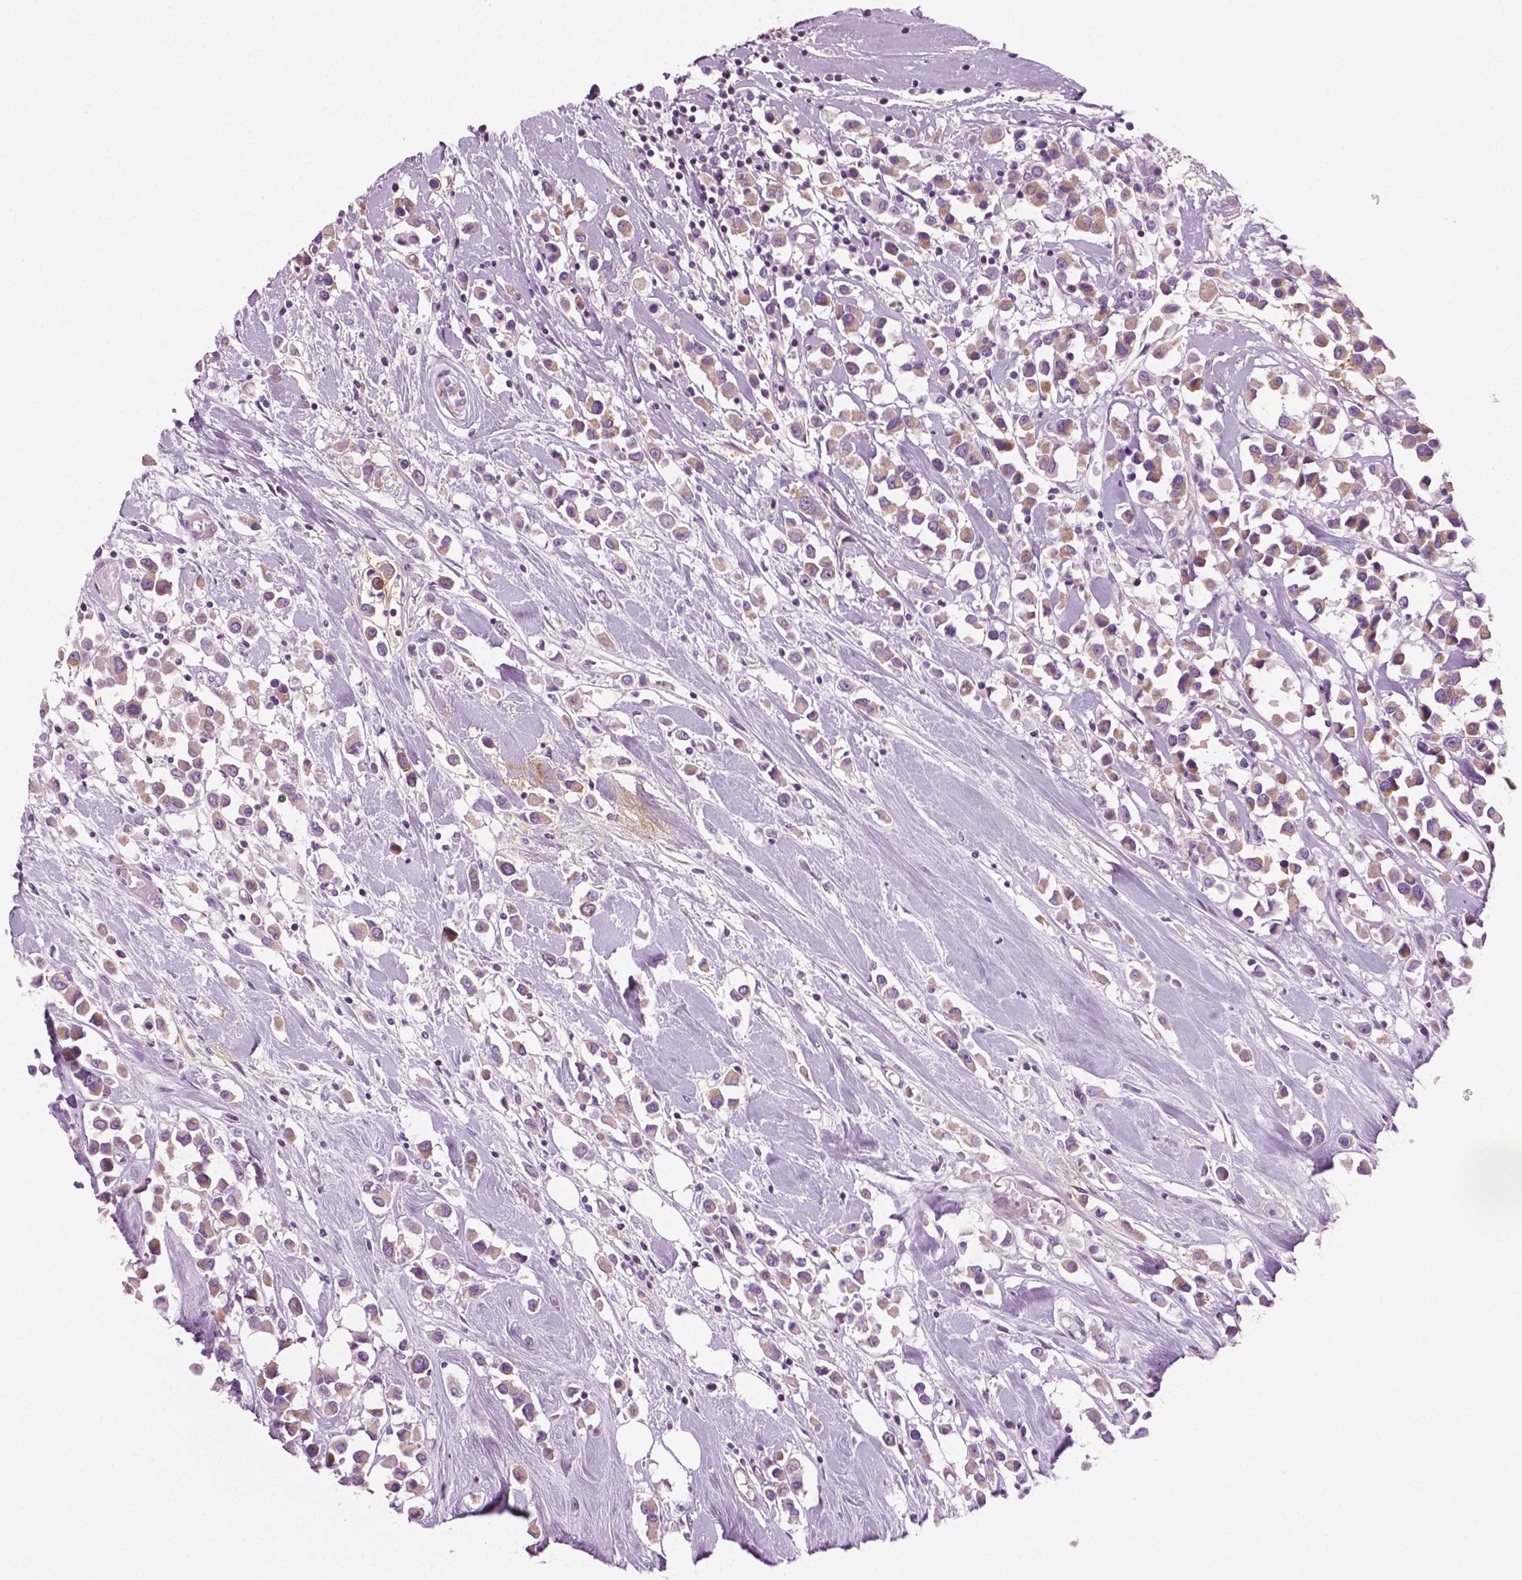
{"staining": {"intensity": "weak", "quantity": ">75%", "location": "cytoplasmic/membranous"}, "tissue": "breast cancer", "cell_type": "Tumor cells", "image_type": "cancer", "snomed": [{"axis": "morphology", "description": "Duct carcinoma"}, {"axis": "topography", "description": "Breast"}], "caption": "This photomicrograph reveals IHC staining of invasive ductal carcinoma (breast), with low weak cytoplasmic/membranous staining in approximately >75% of tumor cells.", "gene": "PTX3", "patient": {"sex": "female", "age": 61}}